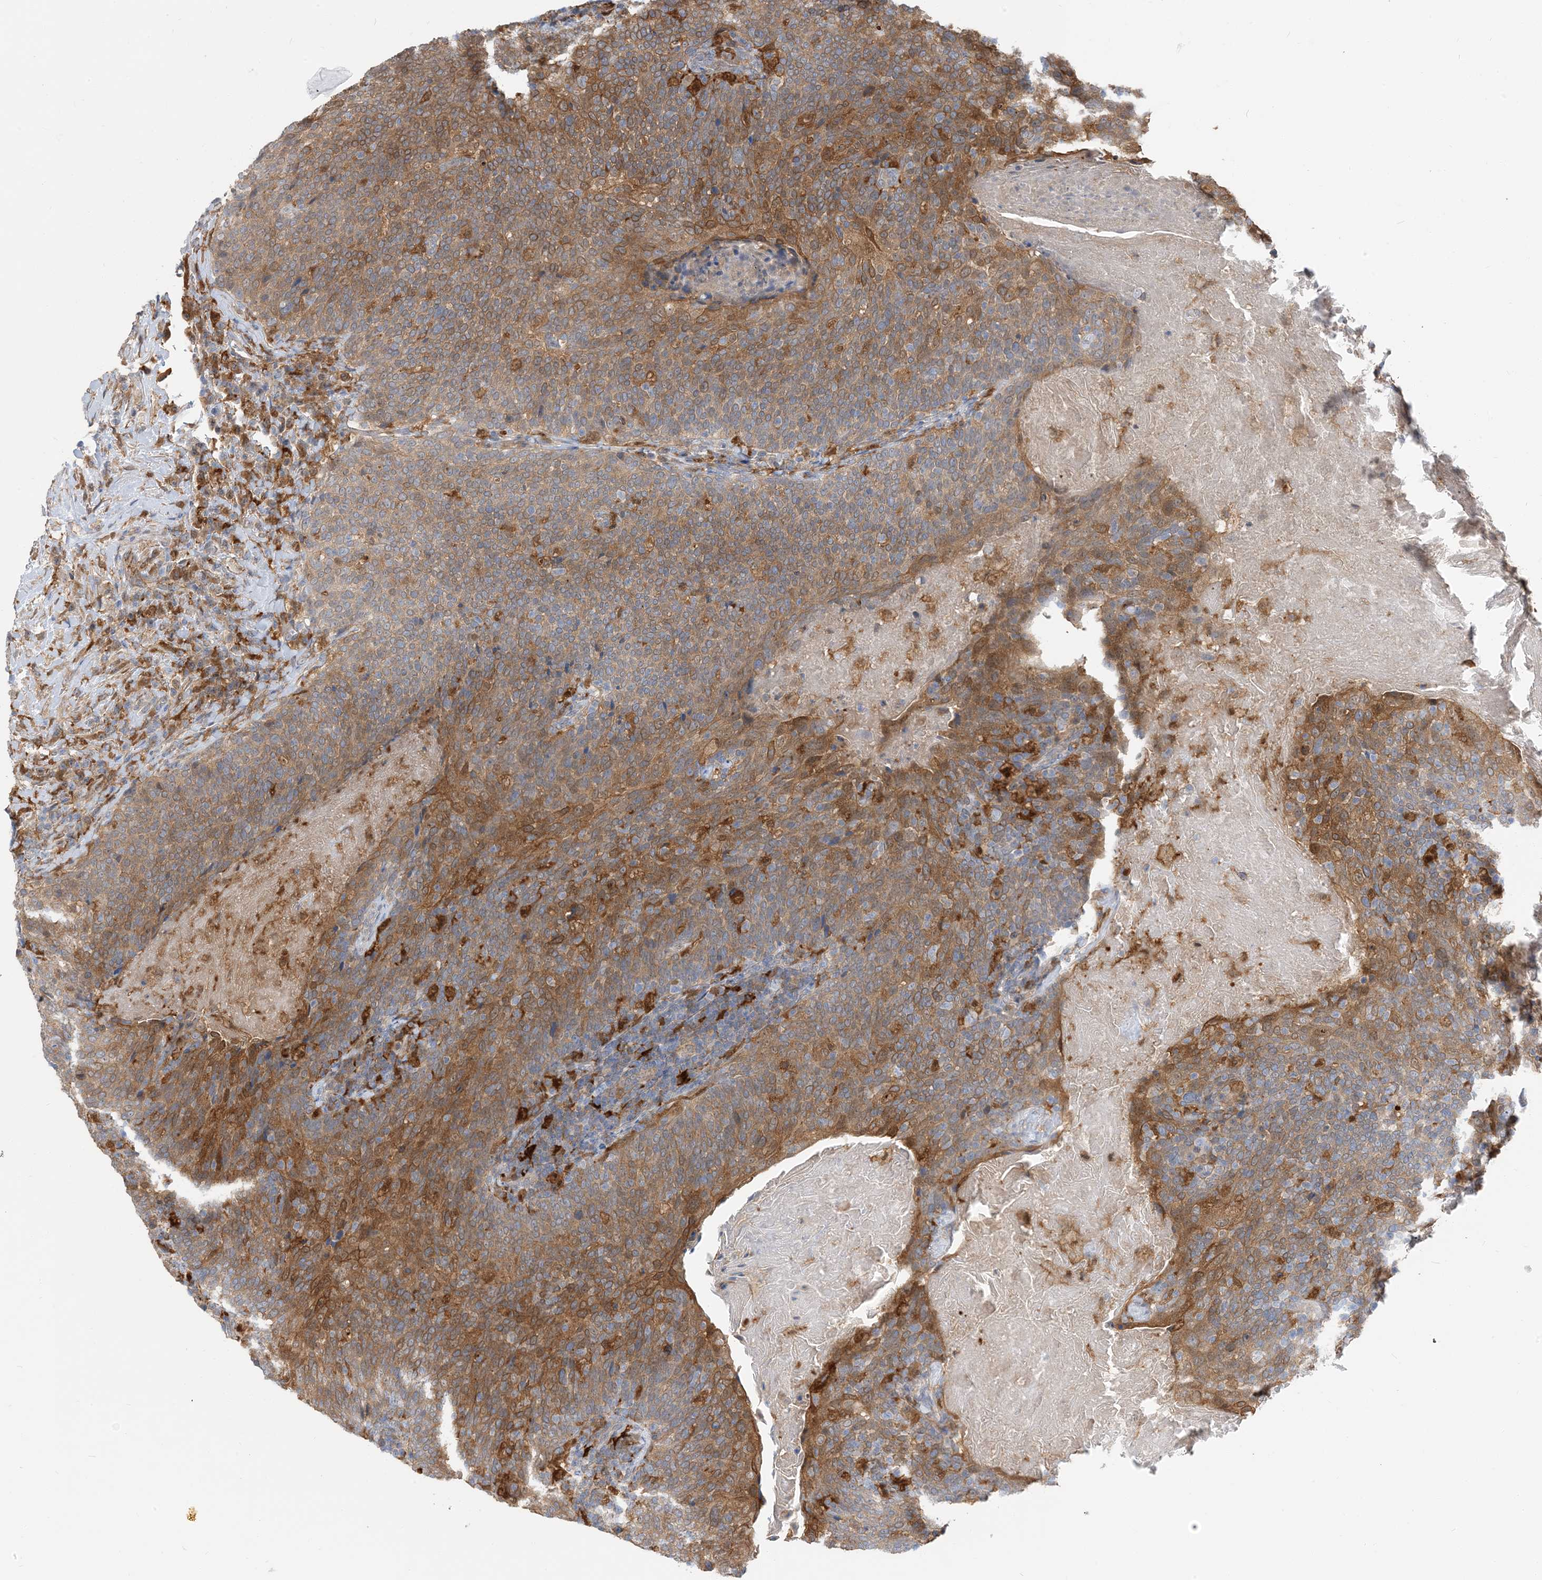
{"staining": {"intensity": "moderate", "quantity": "25%-75%", "location": "cytoplasmic/membranous"}, "tissue": "head and neck cancer", "cell_type": "Tumor cells", "image_type": "cancer", "snomed": [{"axis": "morphology", "description": "Squamous cell carcinoma, NOS"}, {"axis": "morphology", "description": "Squamous cell carcinoma, metastatic, NOS"}, {"axis": "topography", "description": "Lymph node"}, {"axis": "topography", "description": "Head-Neck"}], "caption": "Immunohistochemistry (DAB) staining of head and neck metastatic squamous cell carcinoma exhibits moderate cytoplasmic/membranous protein staining in approximately 25%-75% of tumor cells.", "gene": "NAGK", "patient": {"sex": "male", "age": 62}}